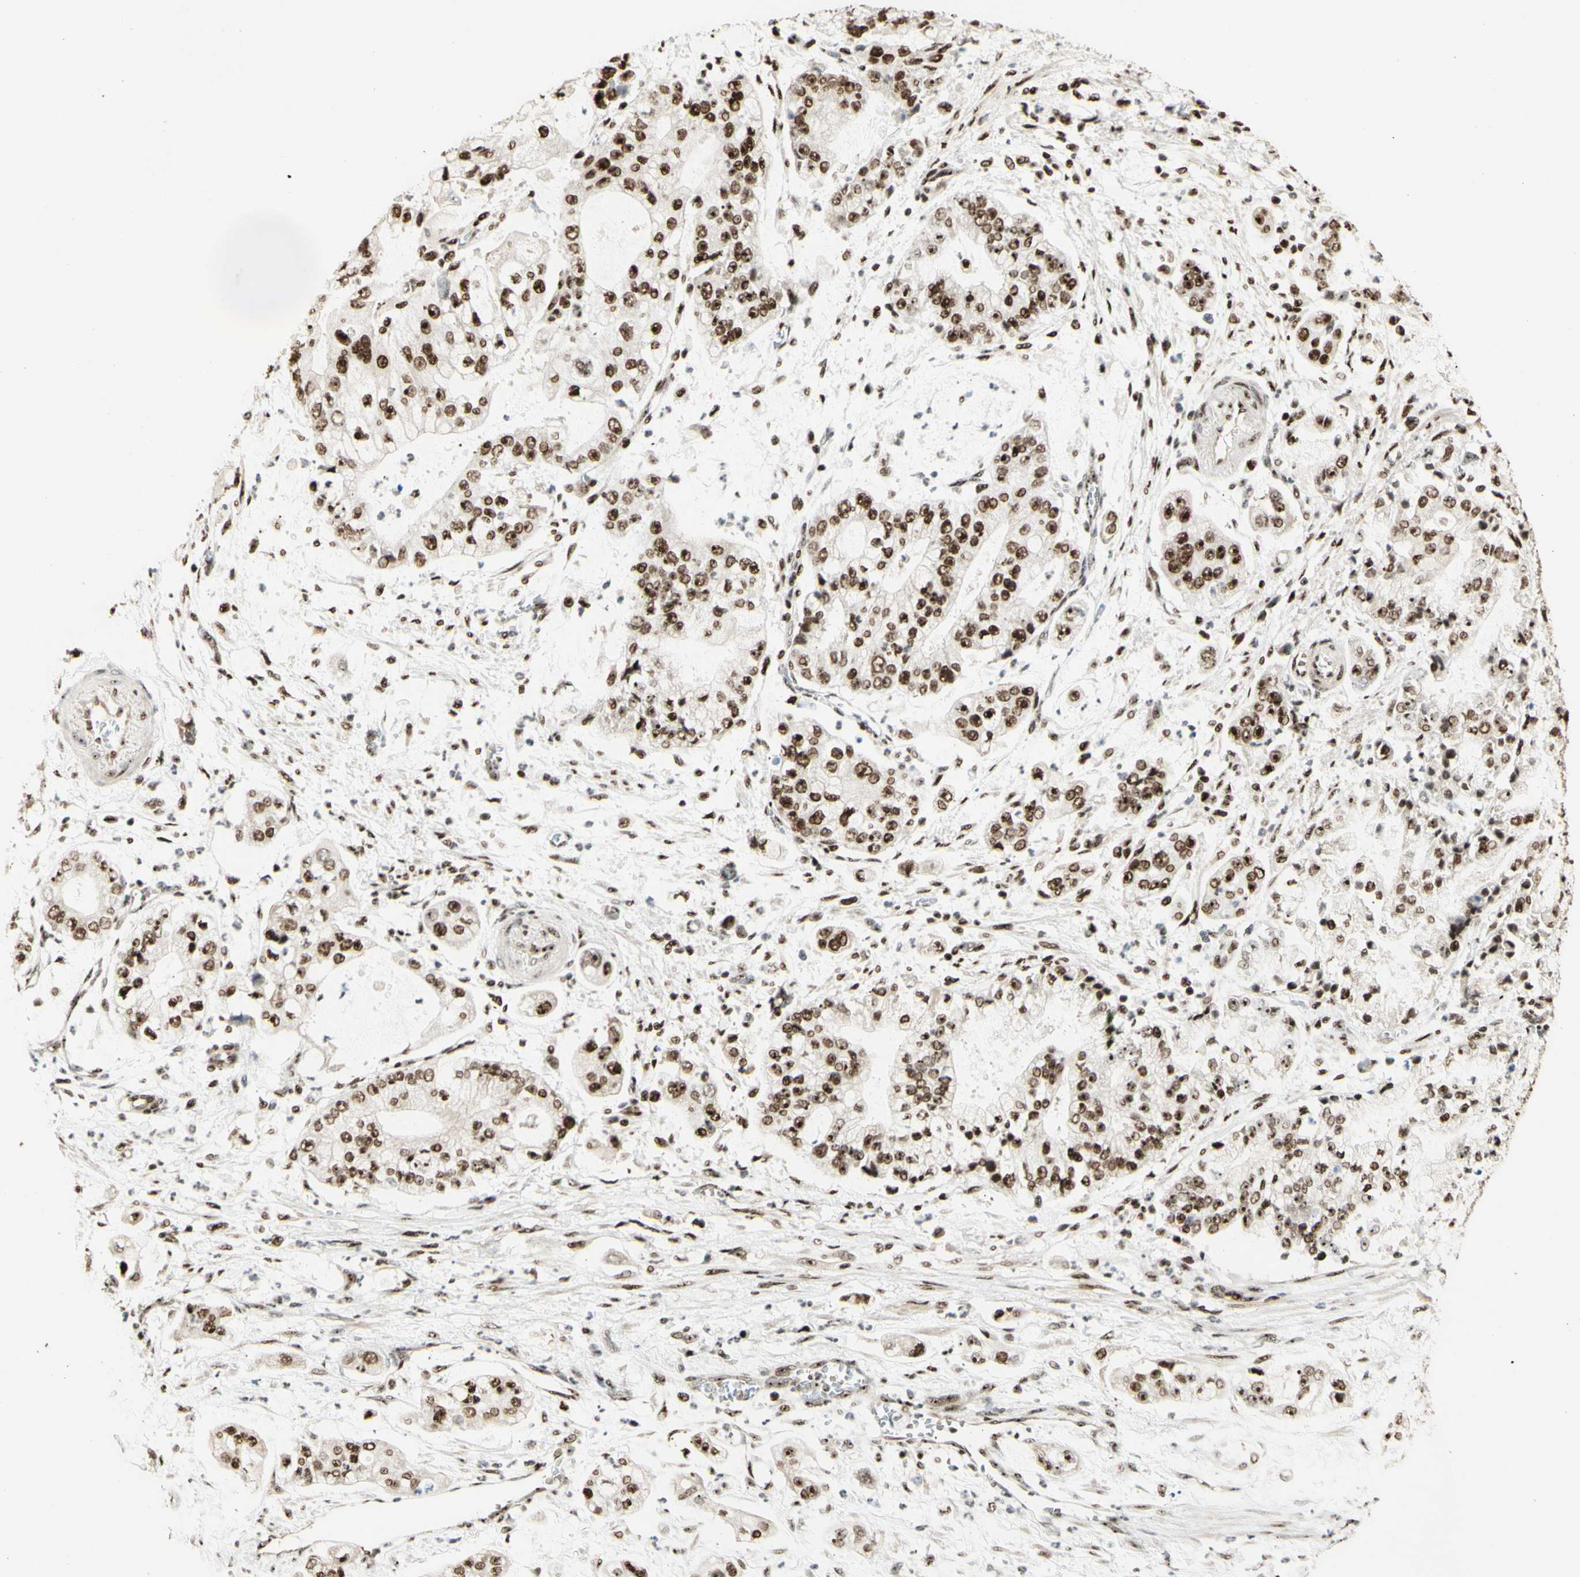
{"staining": {"intensity": "strong", "quantity": ">75%", "location": "nuclear"}, "tissue": "stomach cancer", "cell_type": "Tumor cells", "image_type": "cancer", "snomed": [{"axis": "morphology", "description": "Adenocarcinoma, NOS"}, {"axis": "topography", "description": "Stomach"}], "caption": "Immunohistochemistry image of stomach cancer stained for a protein (brown), which exhibits high levels of strong nuclear staining in approximately >75% of tumor cells.", "gene": "DHX9", "patient": {"sex": "male", "age": 76}}